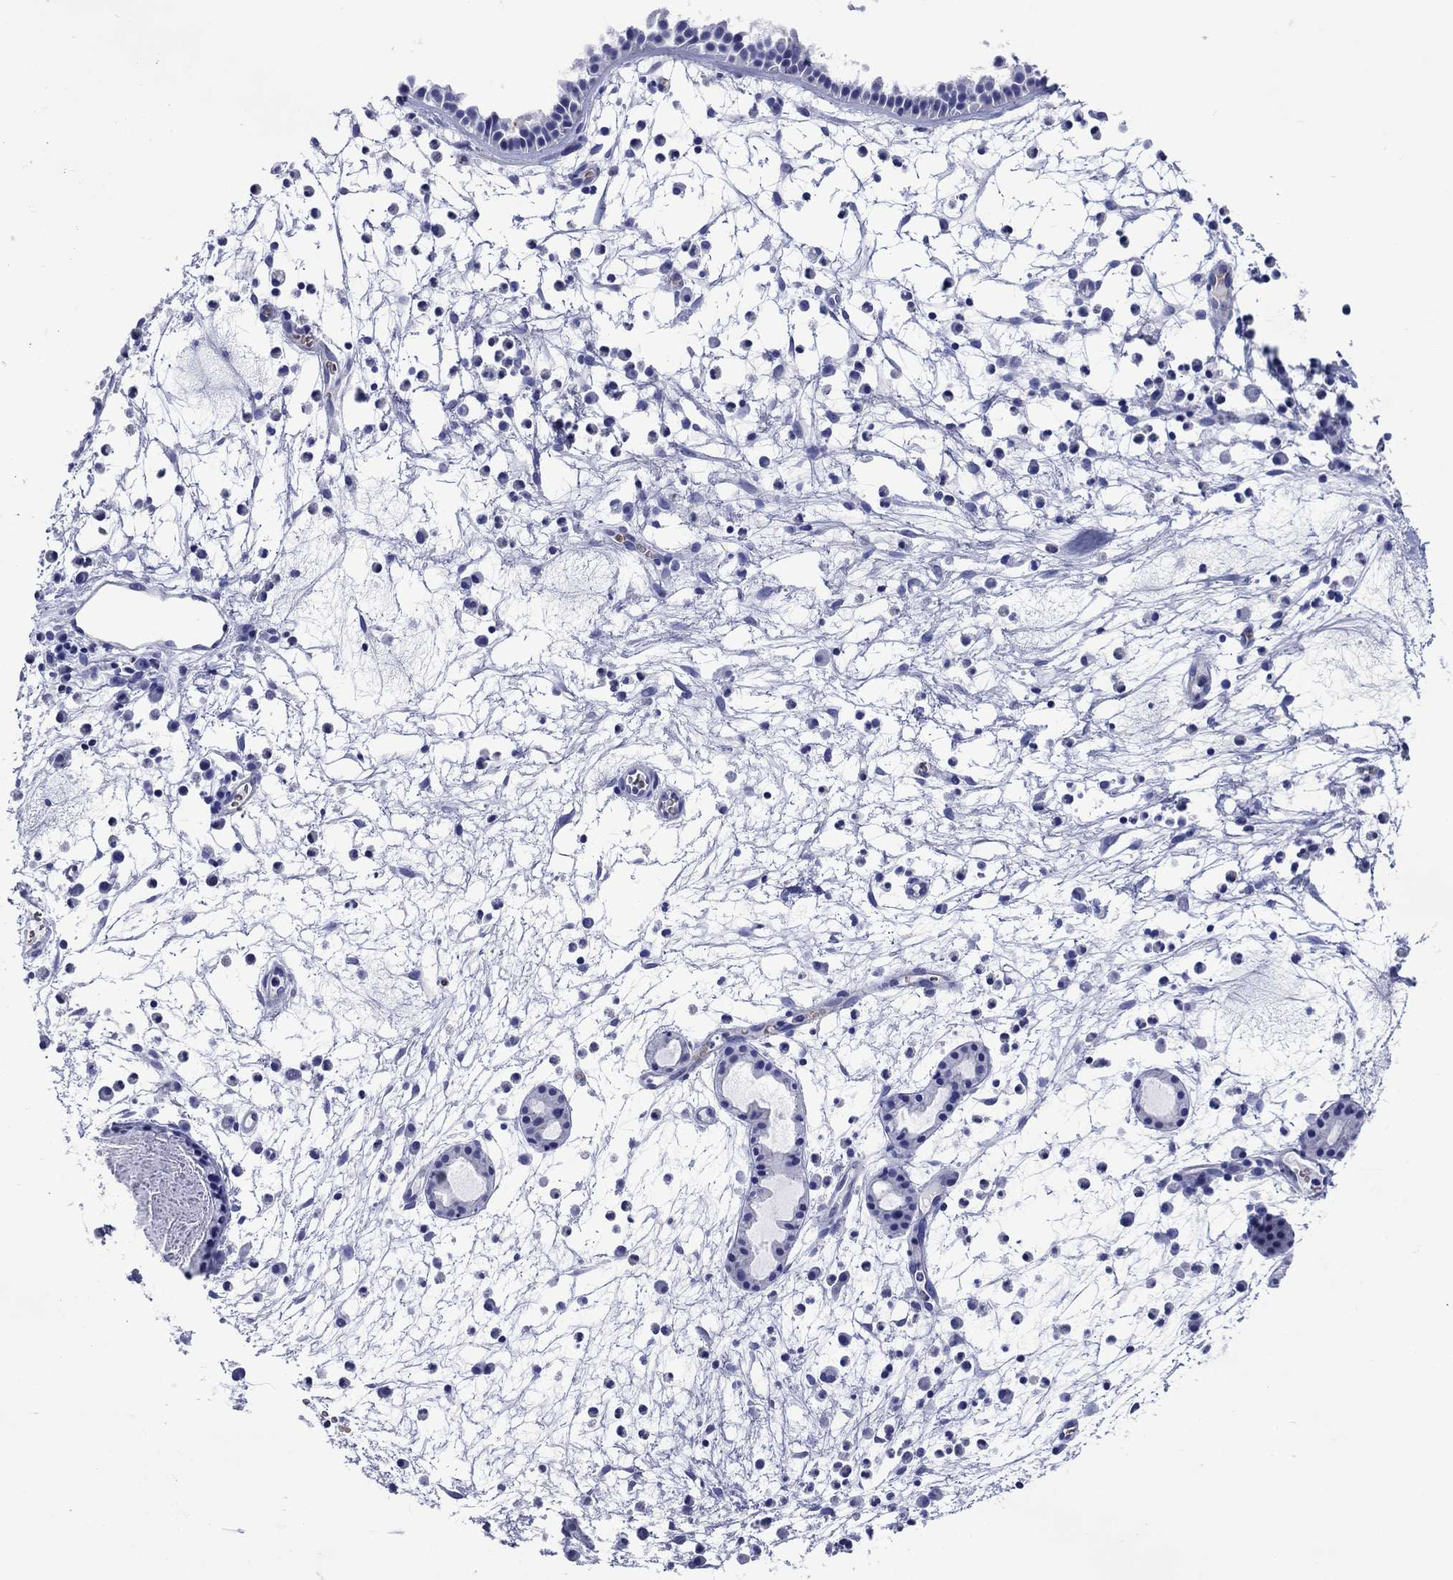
{"staining": {"intensity": "negative", "quantity": "none", "location": "none"}, "tissue": "nasopharynx", "cell_type": "Respiratory epithelial cells", "image_type": "normal", "snomed": [{"axis": "morphology", "description": "Normal tissue, NOS"}, {"axis": "topography", "description": "Nasopharynx"}], "caption": "Immunohistochemical staining of unremarkable human nasopharynx shows no significant positivity in respiratory epithelial cells. (DAB (3,3'-diaminobenzidine) immunohistochemistry with hematoxylin counter stain).", "gene": "SLC1A2", "patient": {"sex": "female", "age": 73}}